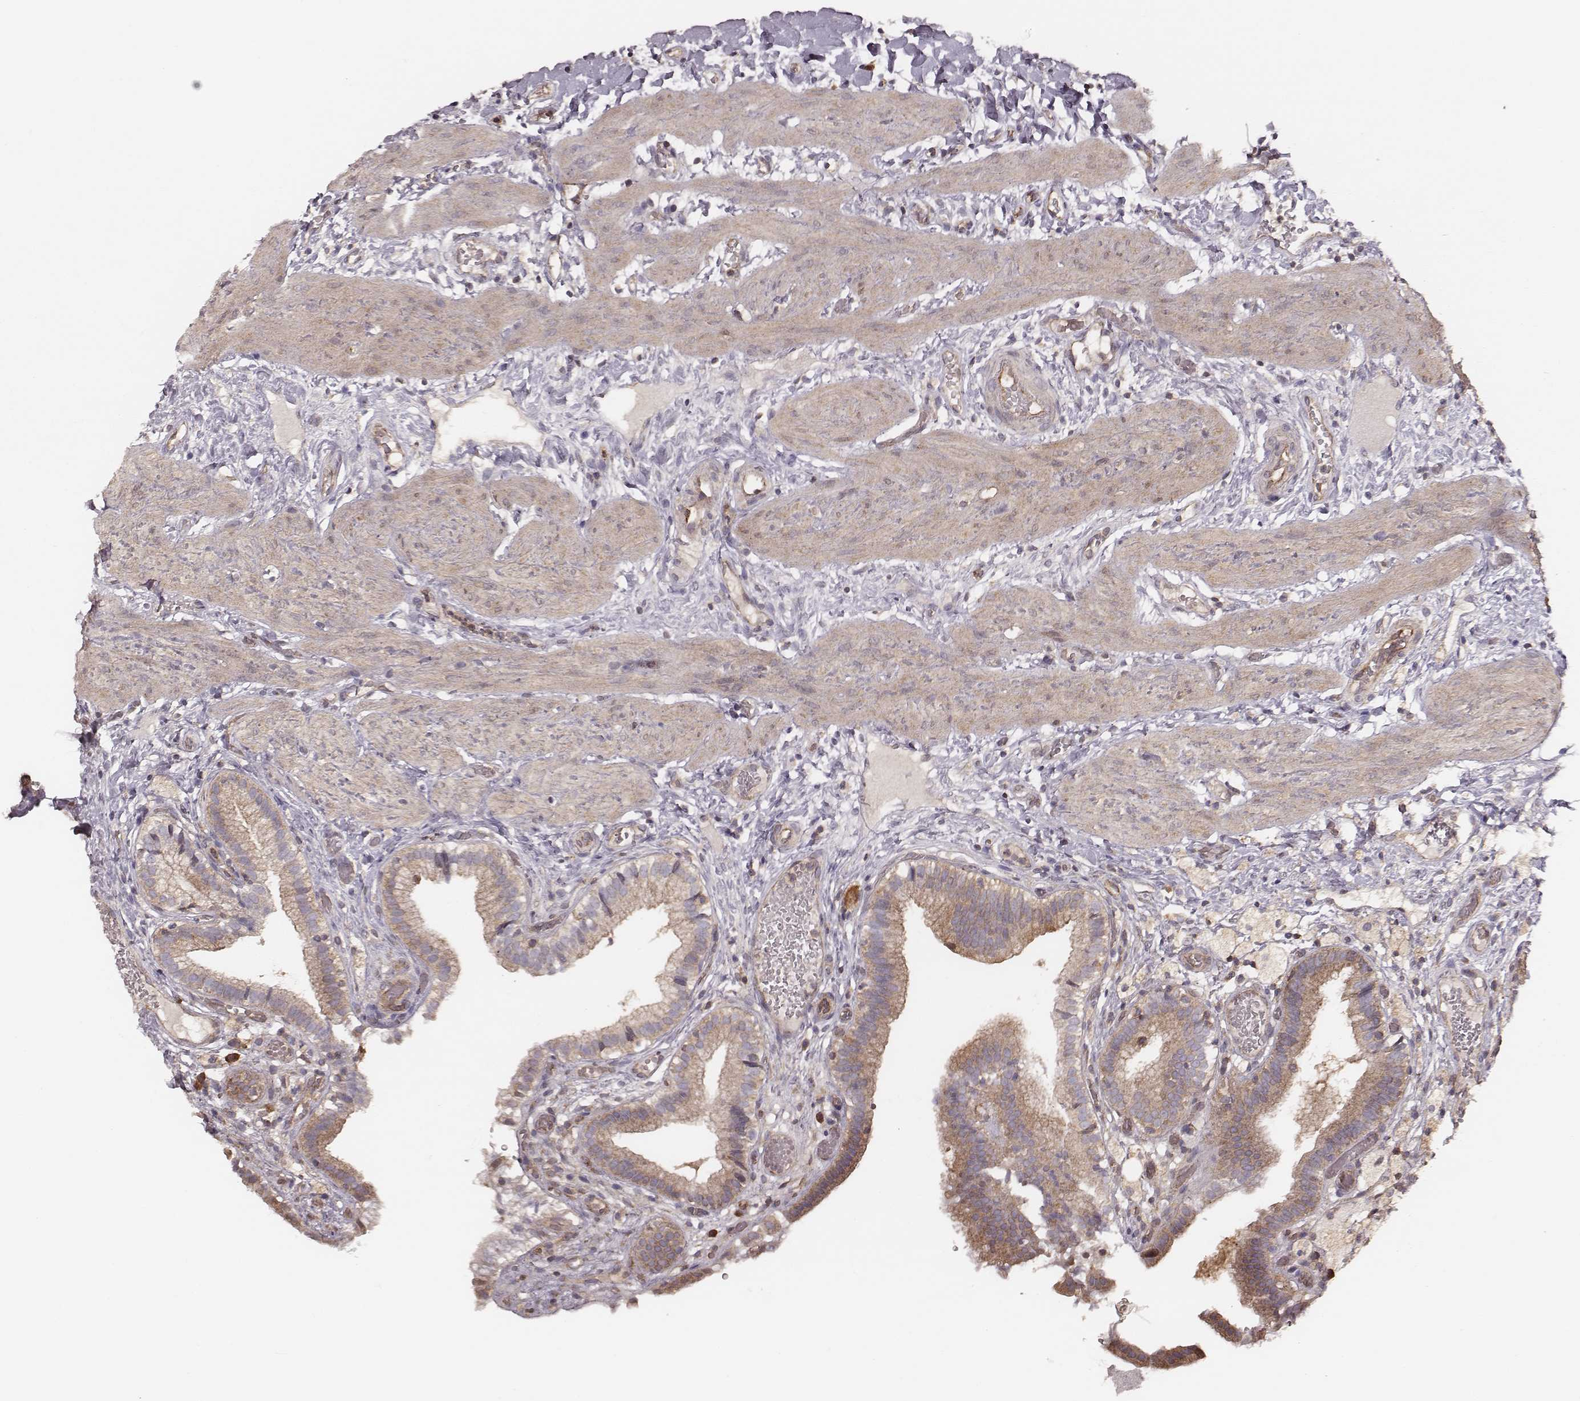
{"staining": {"intensity": "moderate", "quantity": "25%-75%", "location": "cytoplasmic/membranous"}, "tissue": "gallbladder", "cell_type": "Glandular cells", "image_type": "normal", "snomed": [{"axis": "morphology", "description": "Normal tissue, NOS"}, {"axis": "topography", "description": "Gallbladder"}], "caption": "DAB immunohistochemical staining of unremarkable gallbladder exhibits moderate cytoplasmic/membranous protein expression in approximately 25%-75% of glandular cells.", "gene": "CARS1", "patient": {"sex": "female", "age": 24}}